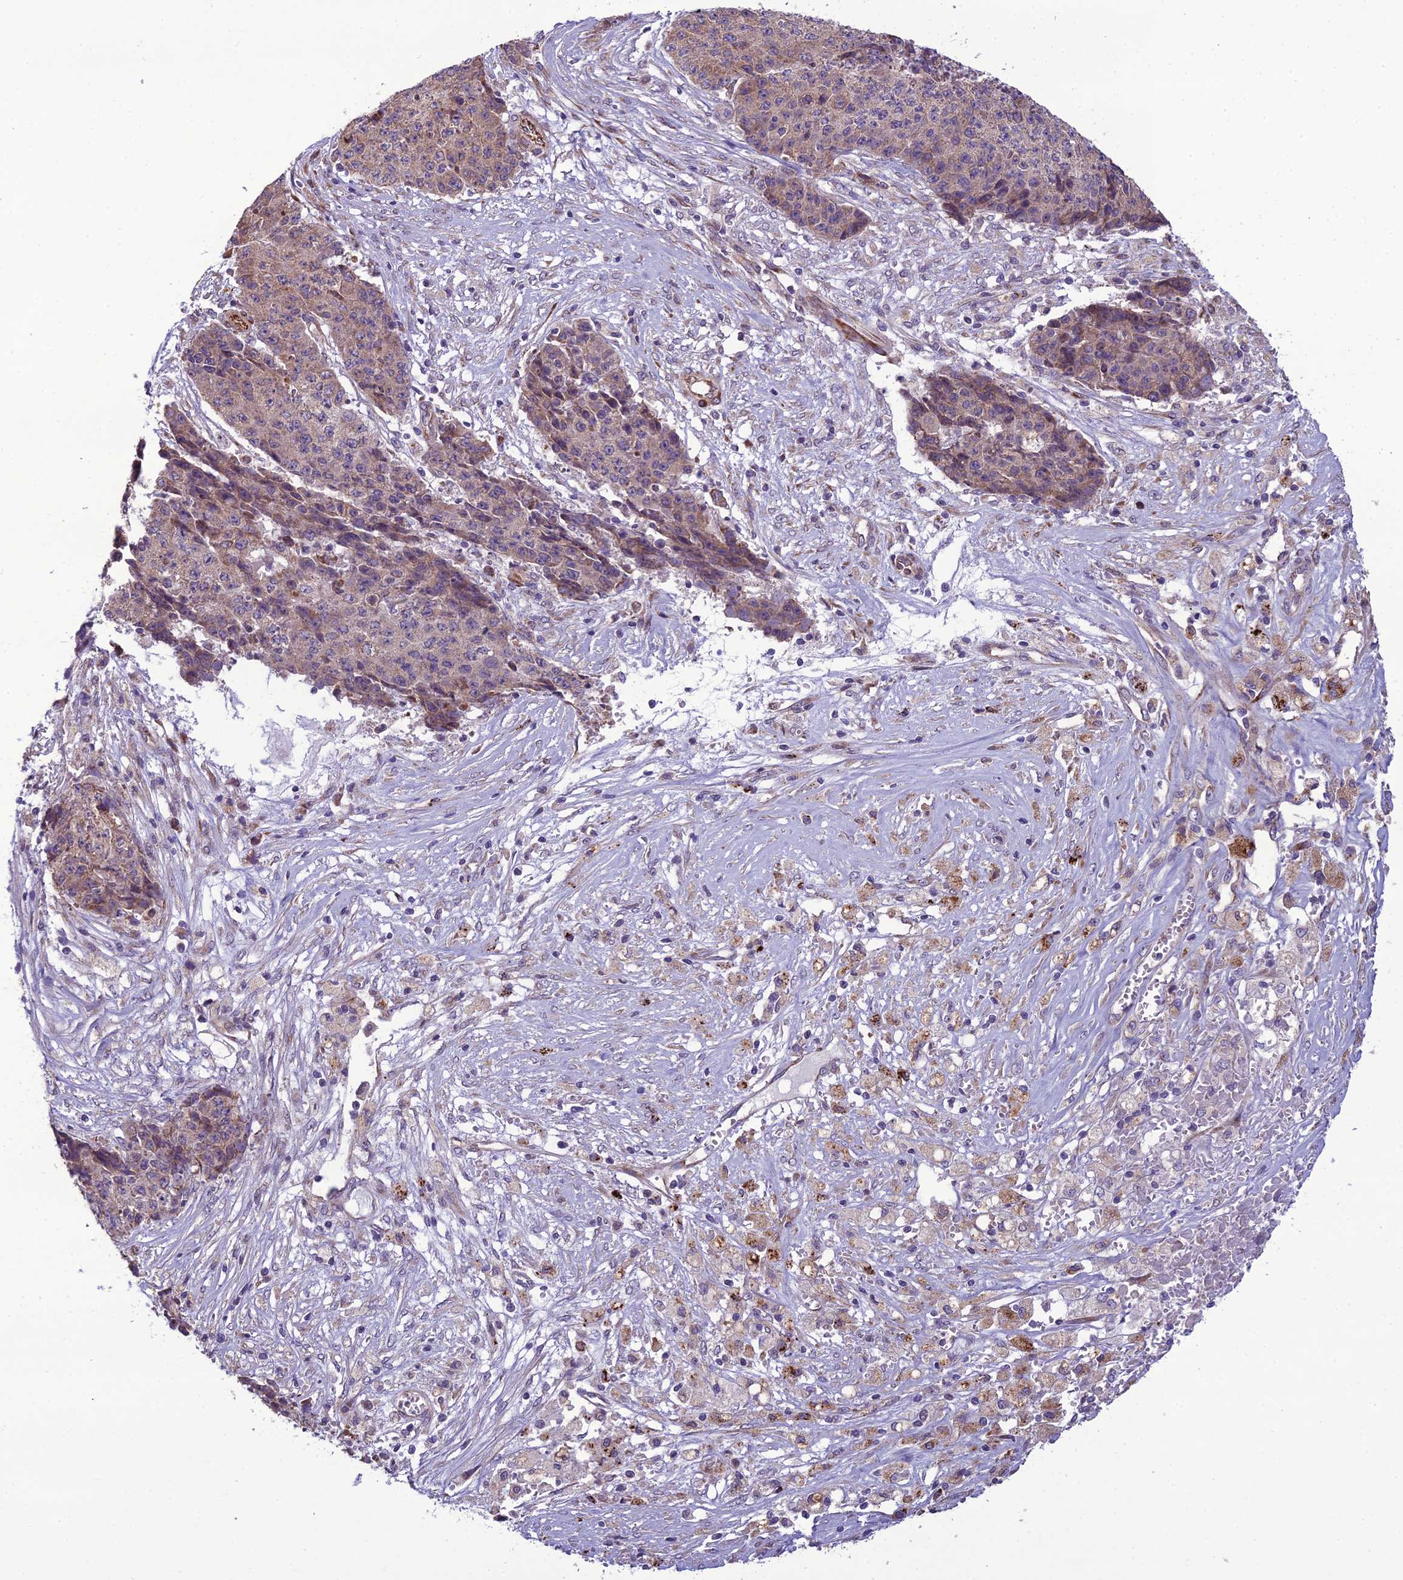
{"staining": {"intensity": "weak", "quantity": "25%-75%", "location": "cytoplasmic/membranous"}, "tissue": "ovarian cancer", "cell_type": "Tumor cells", "image_type": "cancer", "snomed": [{"axis": "morphology", "description": "Carcinoma, endometroid"}, {"axis": "topography", "description": "Ovary"}], "caption": "Immunohistochemistry of human ovarian cancer (endometroid carcinoma) reveals low levels of weak cytoplasmic/membranous positivity in about 25%-75% of tumor cells. Using DAB (3,3'-diaminobenzidine) (brown) and hematoxylin (blue) stains, captured at high magnification using brightfield microscopy.", "gene": "NODAL", "patient": {"sex": "female", "age": 42}}